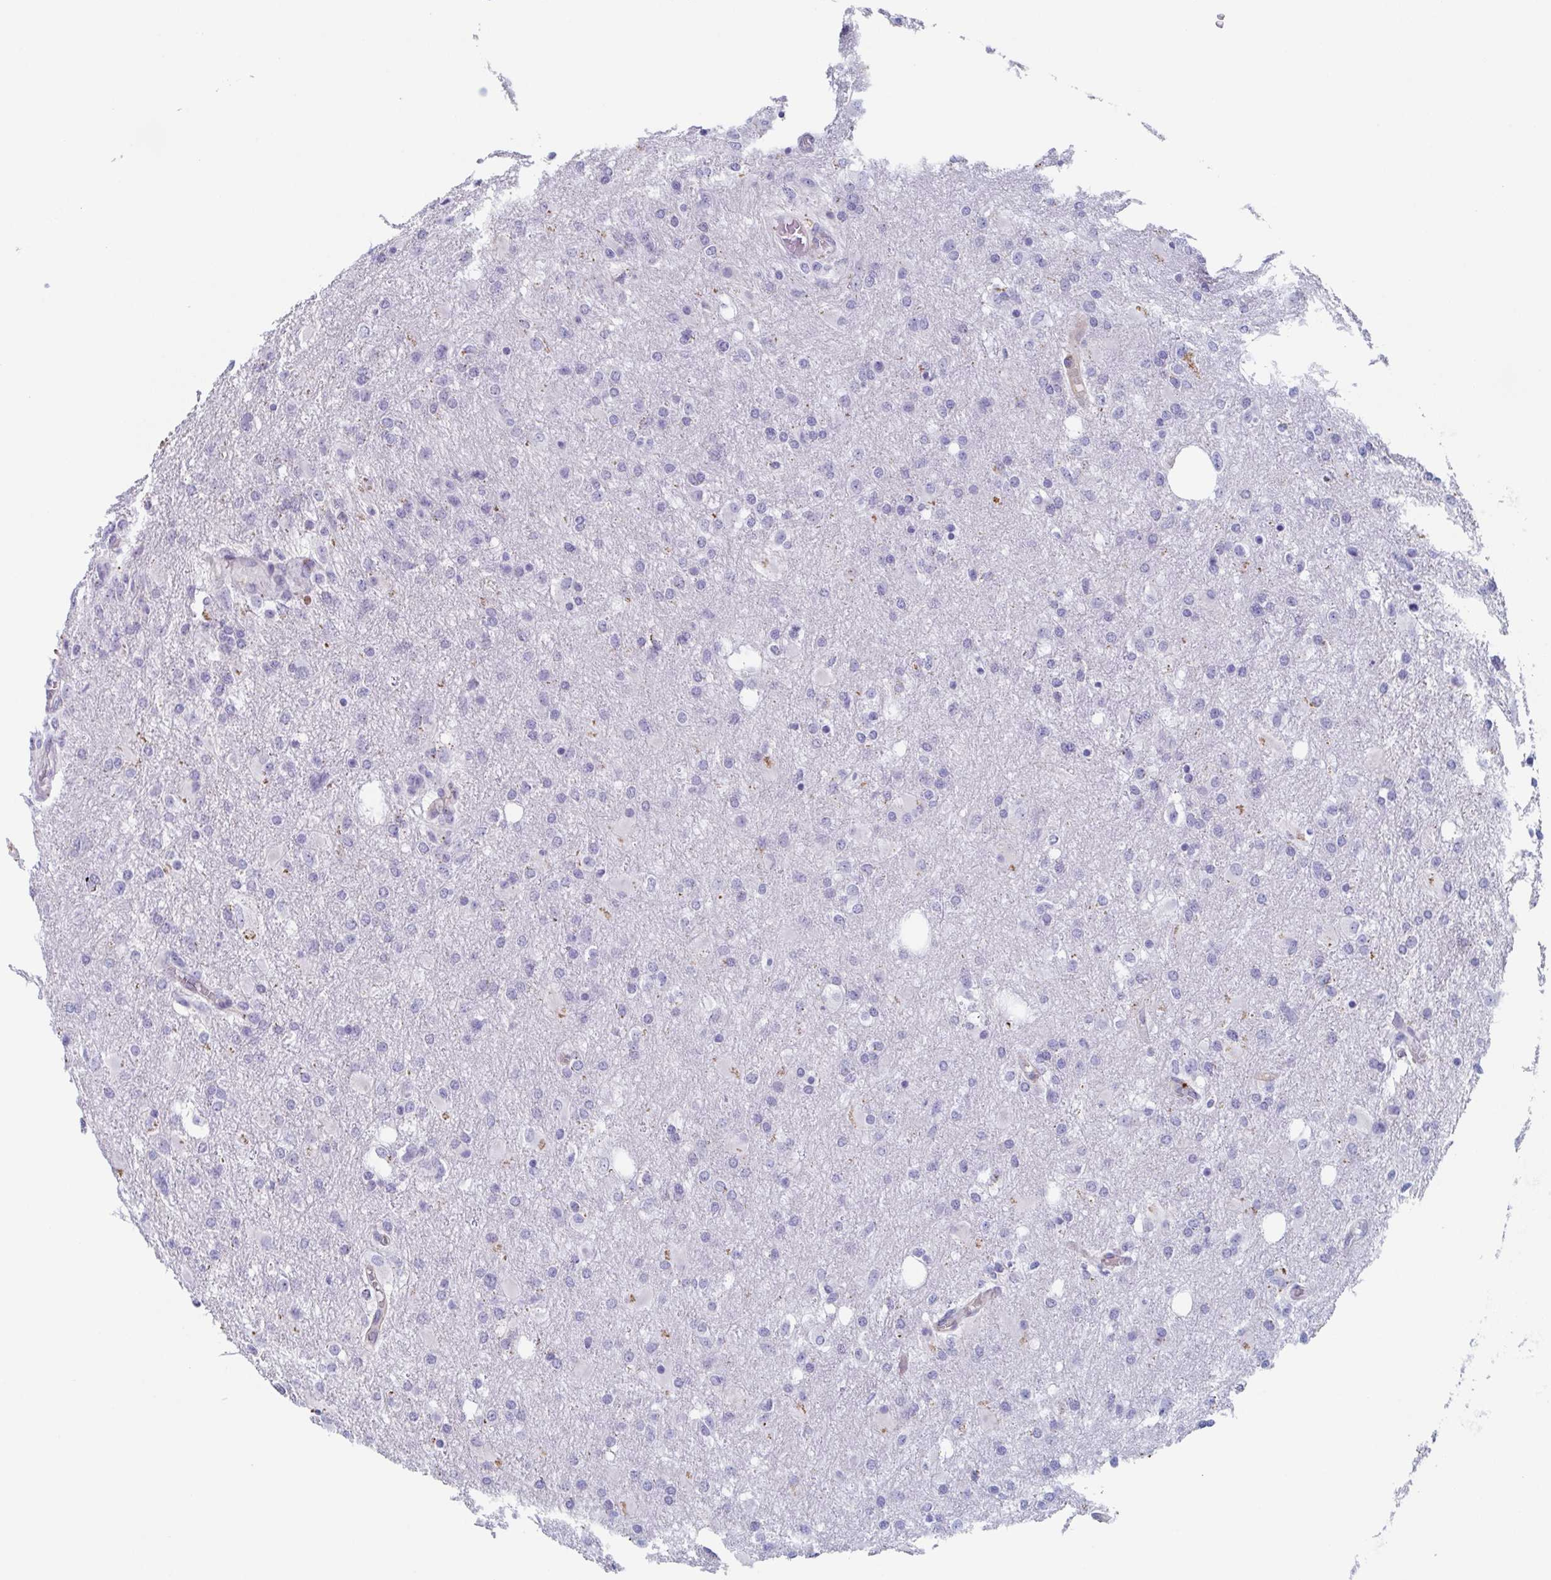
{"staining": {"intensity": "negative", "quantity": "none", "location": "none"}, "tissue": "glioma", "cell_type": "Tumor cells", "image_type": "cancer", "snomed": [{"axis": "morphology", "description": "Glioma, malignant, High grade"}, {"axis": "topography", "description": "Brain"}], "caption": "This is a photomicrograph of IHC staining of malignant glioma (high-grade), which shows no staining in tumor cells.", "gene": "LYRM2", "patient": {"sex": "male", "age": 68}}